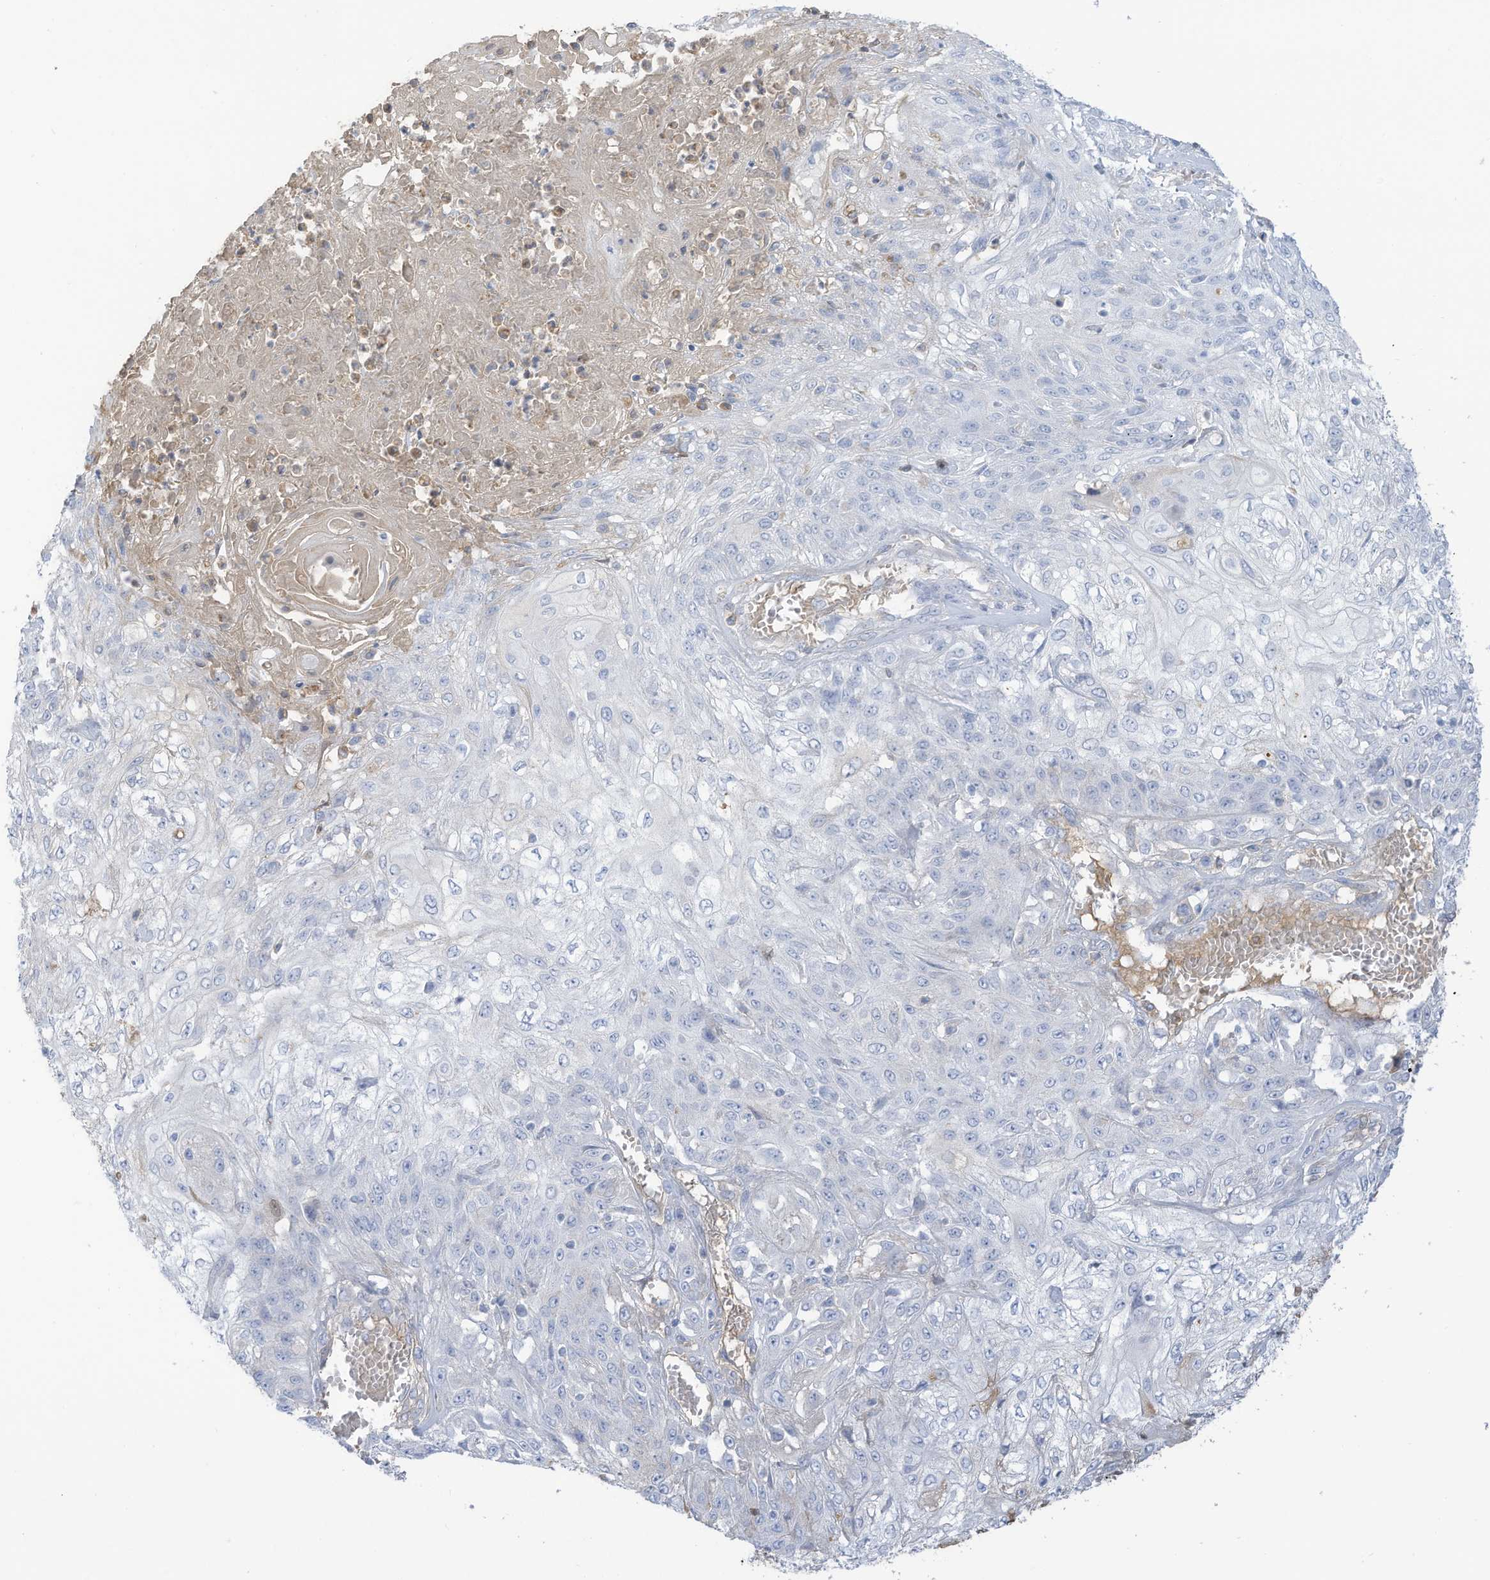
{"staining": {"intensity": "negative", "quantity": "none", "location": "none"}, "tissue": "skin cancer", "cell_type": "Tumor cells", "image_type": "cancer", "snomed": [{"axis": "morphology", "description": "Squamous cell carcinoma, NOS"}, {"axis": "morphology", "description": "Squamous cell carcinoma, metastatic, NOS"}, {"axis": "topography", "description": "Skin"}, {"axis": "topography", "description": "Lymph node"}], "caption": "IHC image of neoplastic tissue: human skin cancer stained with DAB (3,3'-diaminobenzidine) shows no significant protein staining in tumor cells. (DAB IHC, high magnification).", "gene": "HSD17B13", "patient": {"sex": "male", "age": 75}}